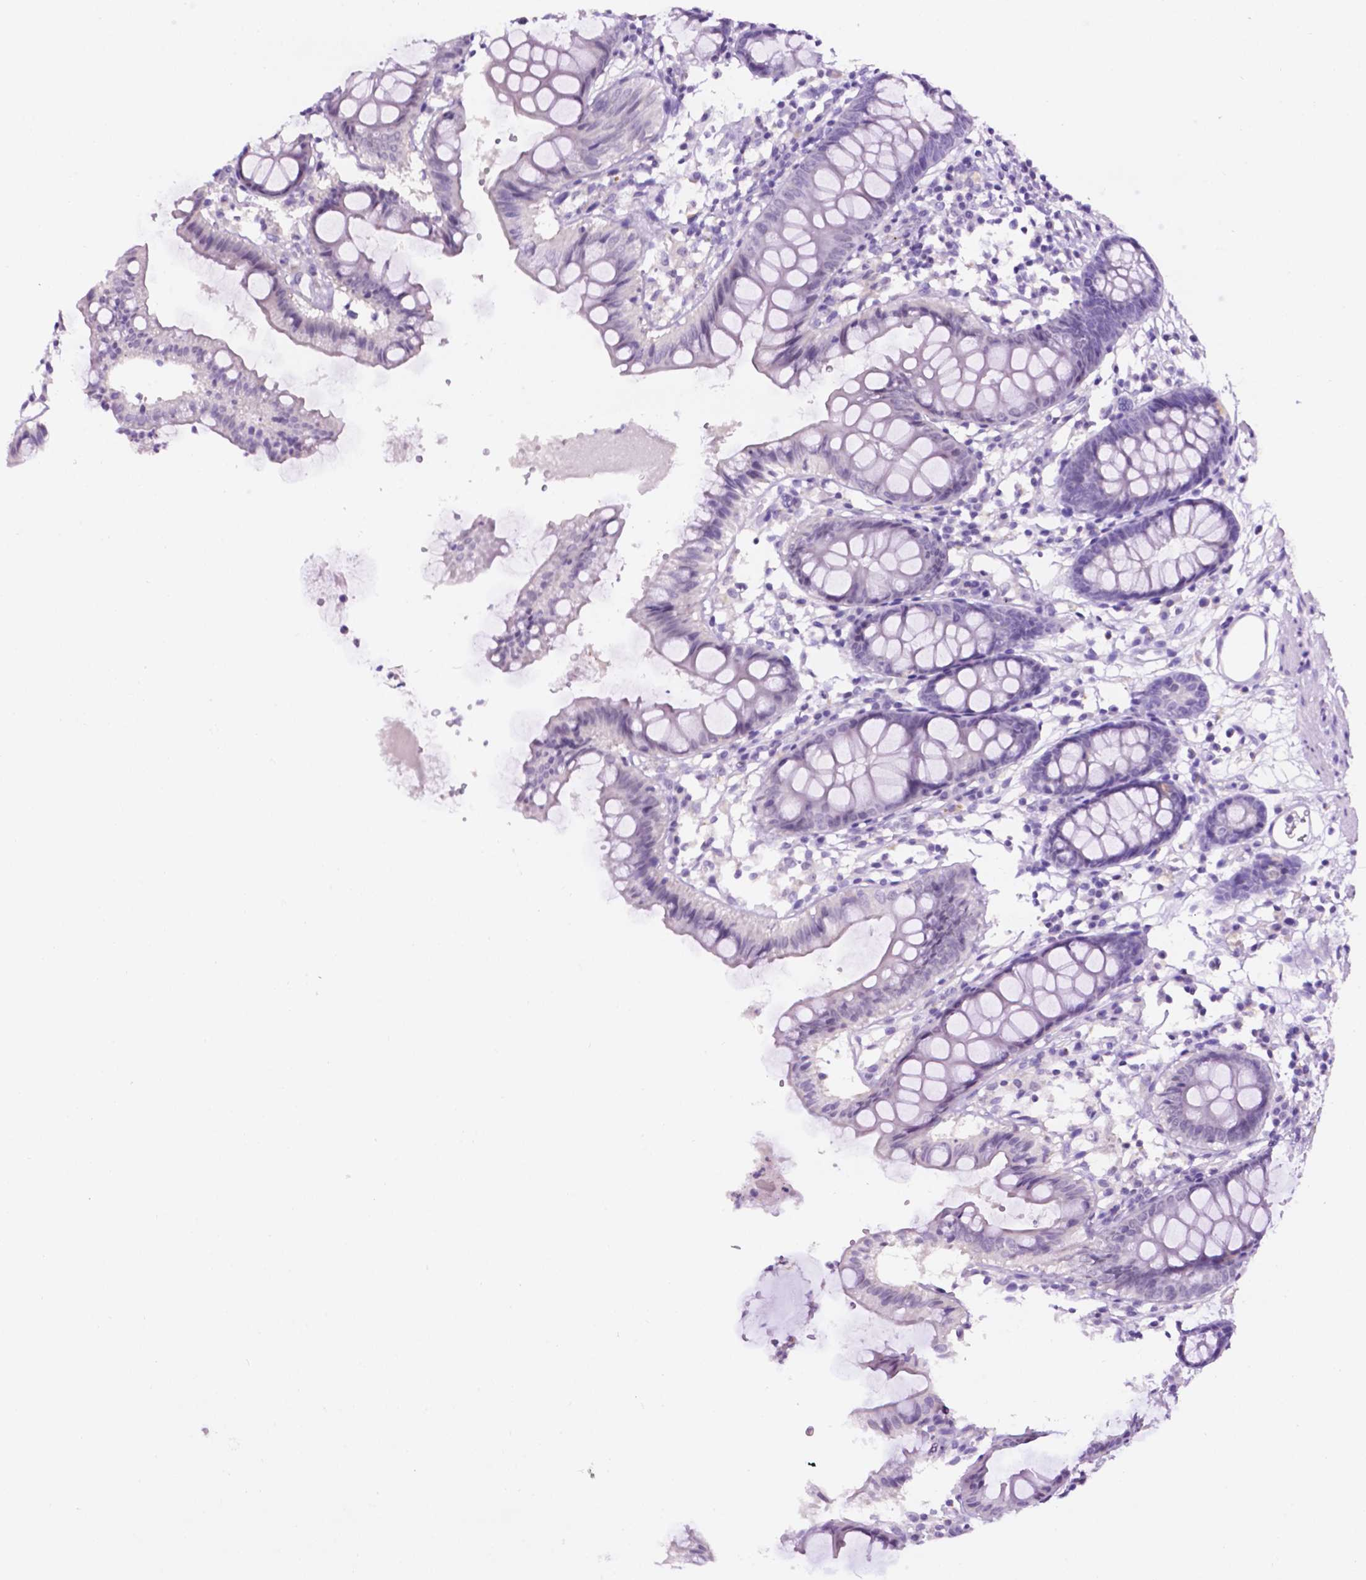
{"staining": {"intensity": "negative", "quantity": "none", "location": "none"}, "tissue": "colon", "cell_type": "Endothelial cells", "image_type": "normal", "snomed": [{"axis": "morphology", "description": "Normal tissue, NOS"}, {"axis": "topography", "description": "Colon"}], "caption": "IHC of unremarkable human colon exhibits no expression in endothelial cells.", "gene": "TACSTD2", "patient": {"sex": "female", "age": 84}}